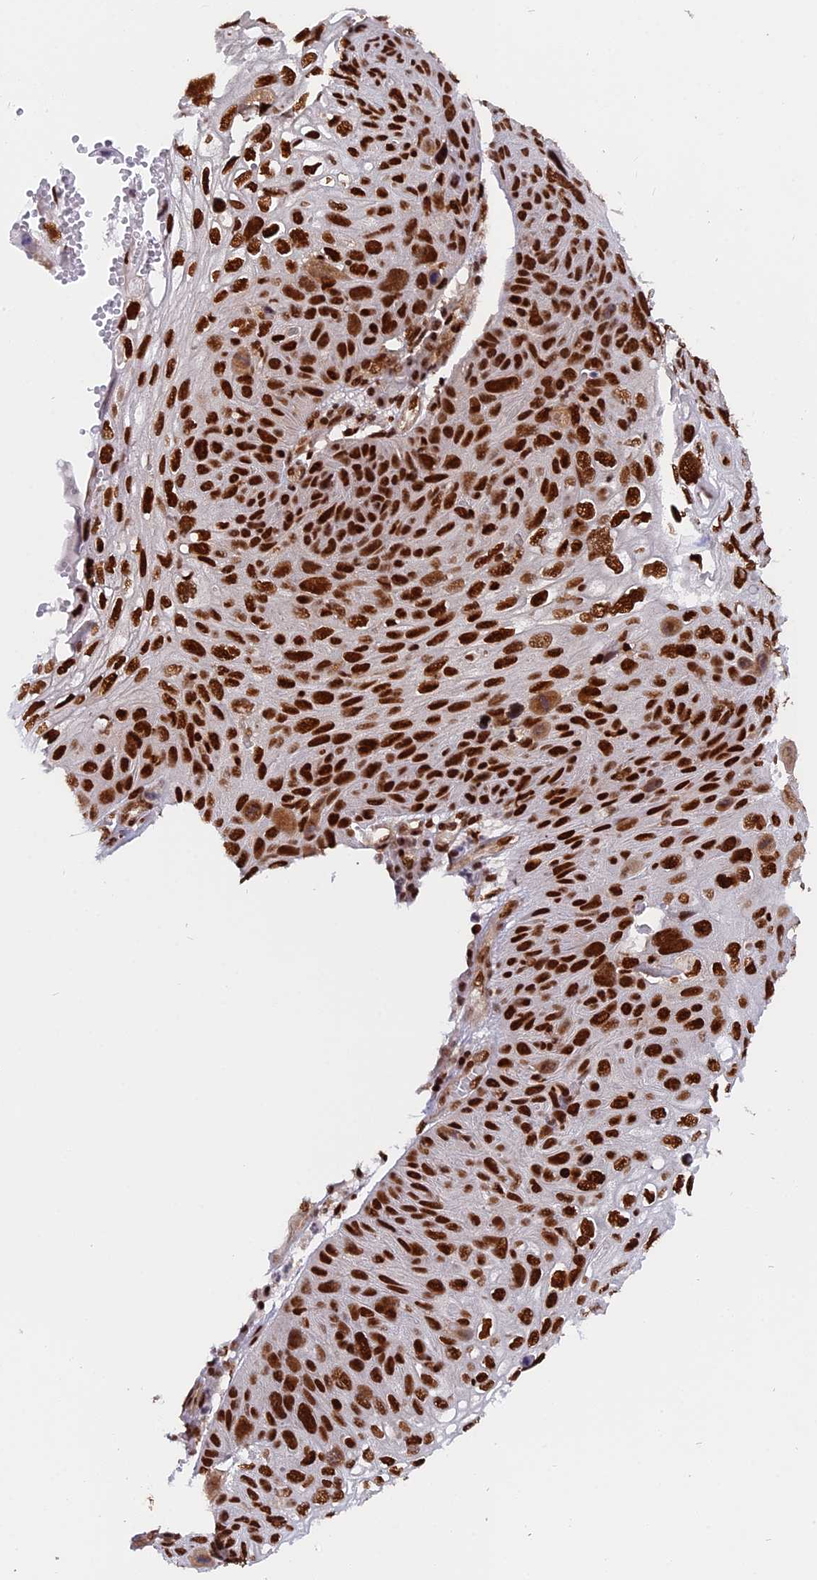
{"staining": {"intensity": "strong", "quantity": ">75%", "location": "nuclear"}, "tissue": "skin cancer", "cell_type": "Tumor cells", "image_type": "cancer", "snomed": [{"axis": "morphology", "description": "Squamous cell carcinoma, NOS"}, {"axis": "topography", "description": "Skin"}], "caption": "Human skin cancer (squamous cell carcinoma) stained with a brown dye demonstrates strong nuclear positive staining in about >75% of tumor cells.", "gene": "RAMAC", "patient": {"sex": "female", "age": 90}}